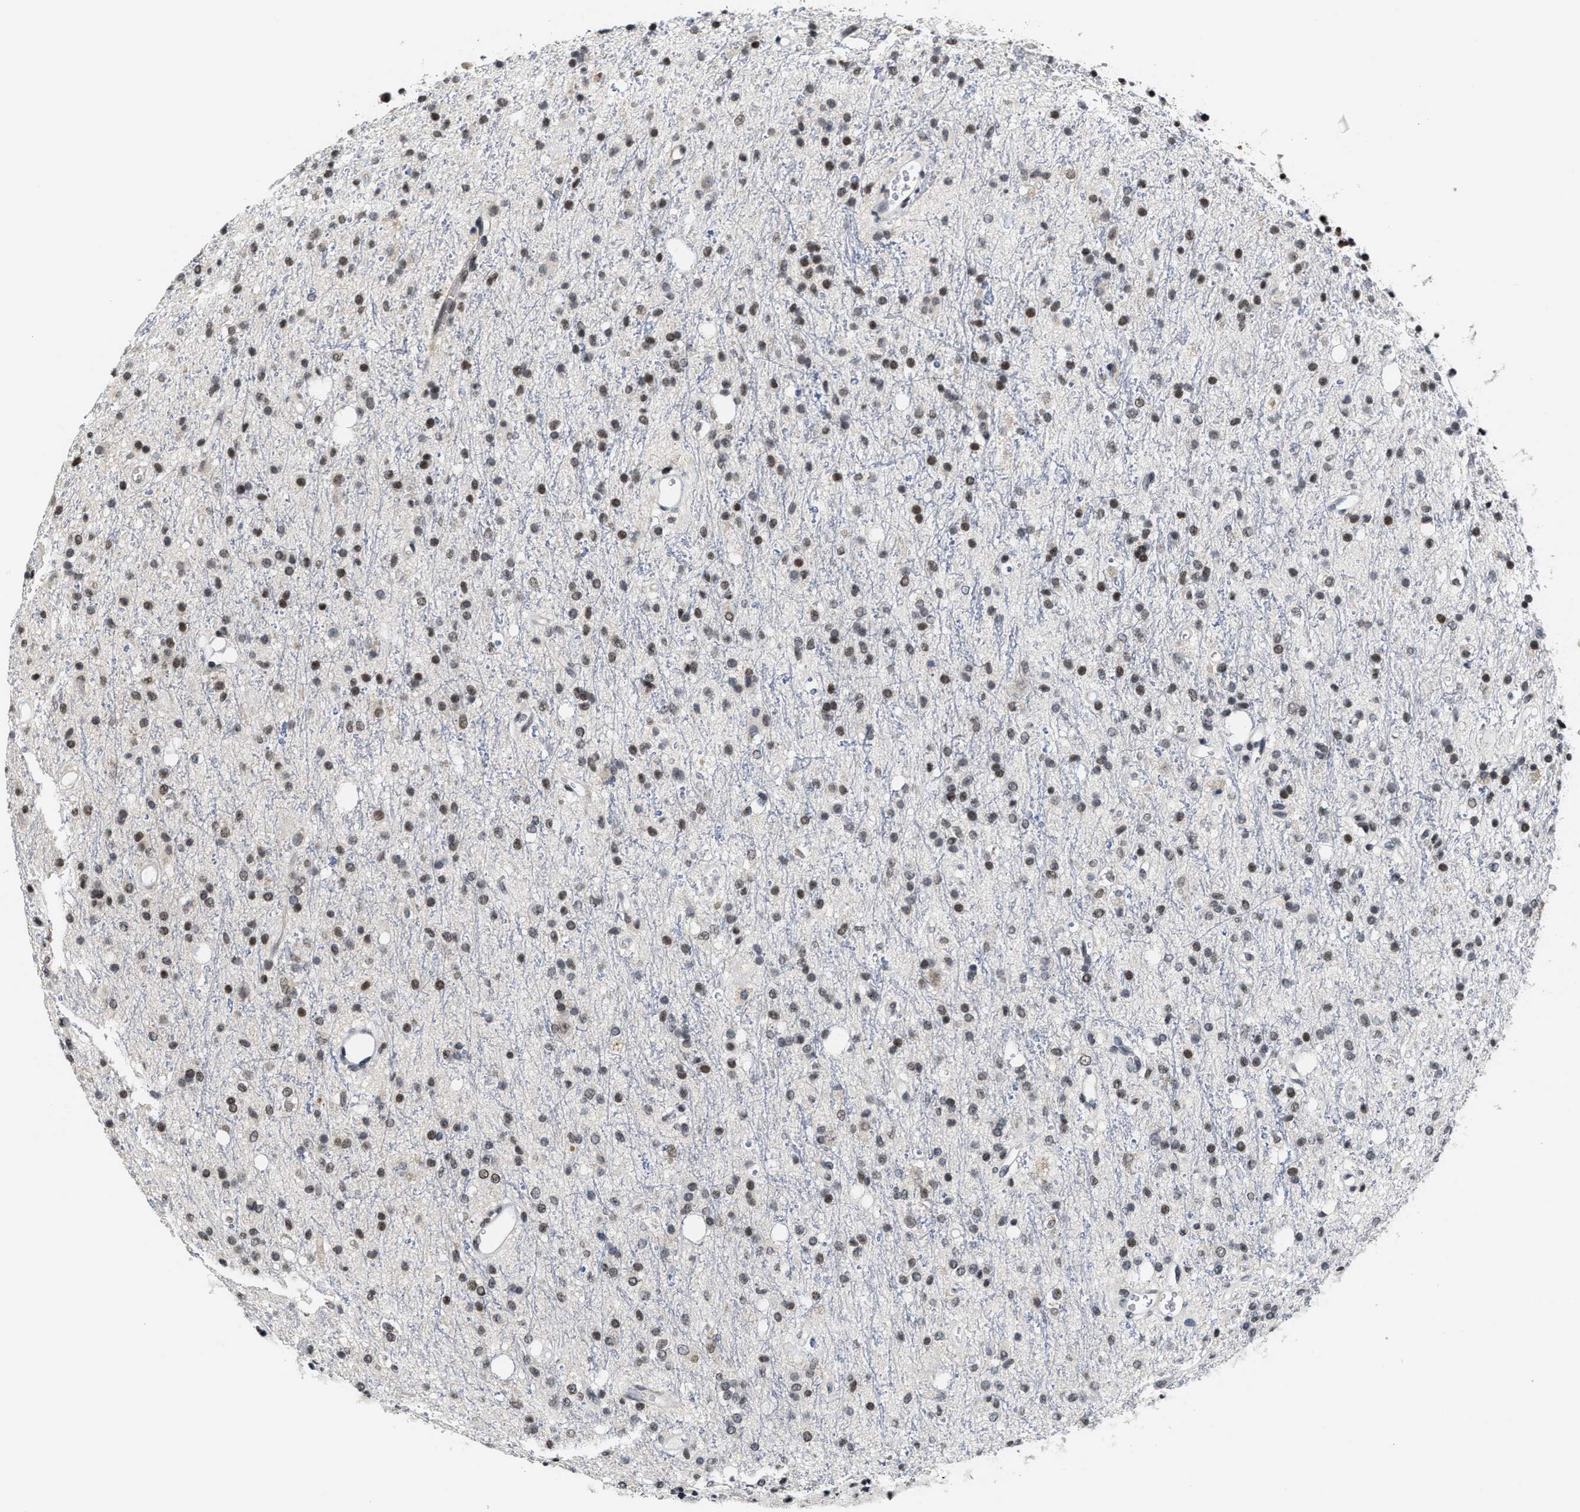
{"staining": {"intensity": "moderate", "quantity": ">75%", "location": "nuclear"}, "tissue": "glioma", "cell_type": "Tumor cells", "image_type": "cancer", "snomed": [{"axis": "morphology", "description": "Glioma, malignant, High grade"}, {"axis": "topography", "description": "Brain"}], "caption": "Malignant glioma (high-grade) was stained to show a protein in brown. There is medium levels of moderate nuclear staining in approximately >75% of tumor cells.", "gene": "ANKRD6", "patient": {"sex": "male", "age": 47}}